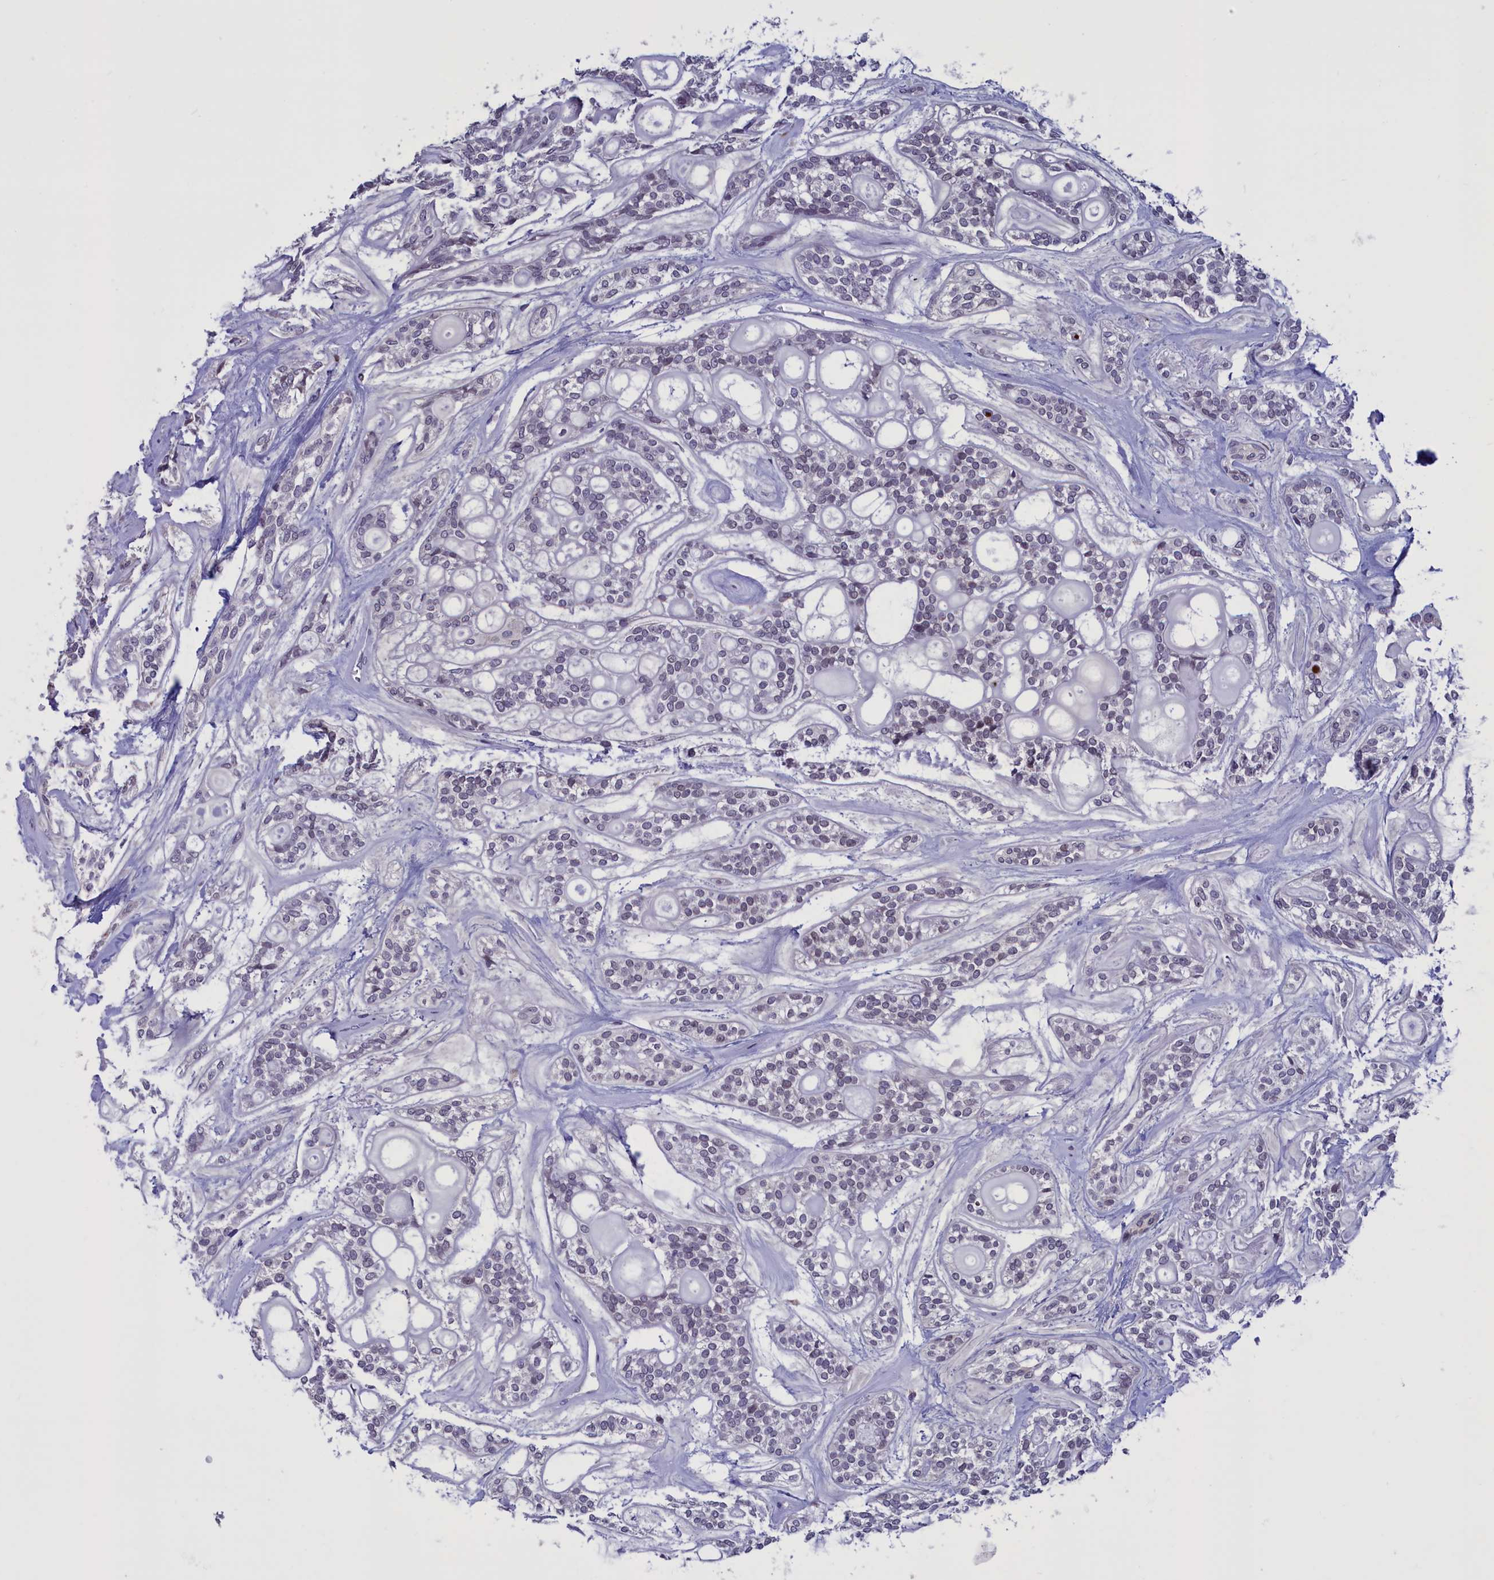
{"staining": {"intensity": "negative", "quantity": "none", "location": "none"}, "tissue": "head and neck cancer", "cell_type": "Tumor cells", "image_type": "cancer", "snomed": [{"axis": "morphology", "description": "Adenocarcinoma, NOS"}, {"axis": "topography", "description": "Head-Neck"}], "caption": "Human head and neck cancer (adenocarcinoma) stained for a protein using immunohistochemistry shows no staining in tumor cells.", "gene": "PARS2", "patient": {"sex": "male", "age": 66}}